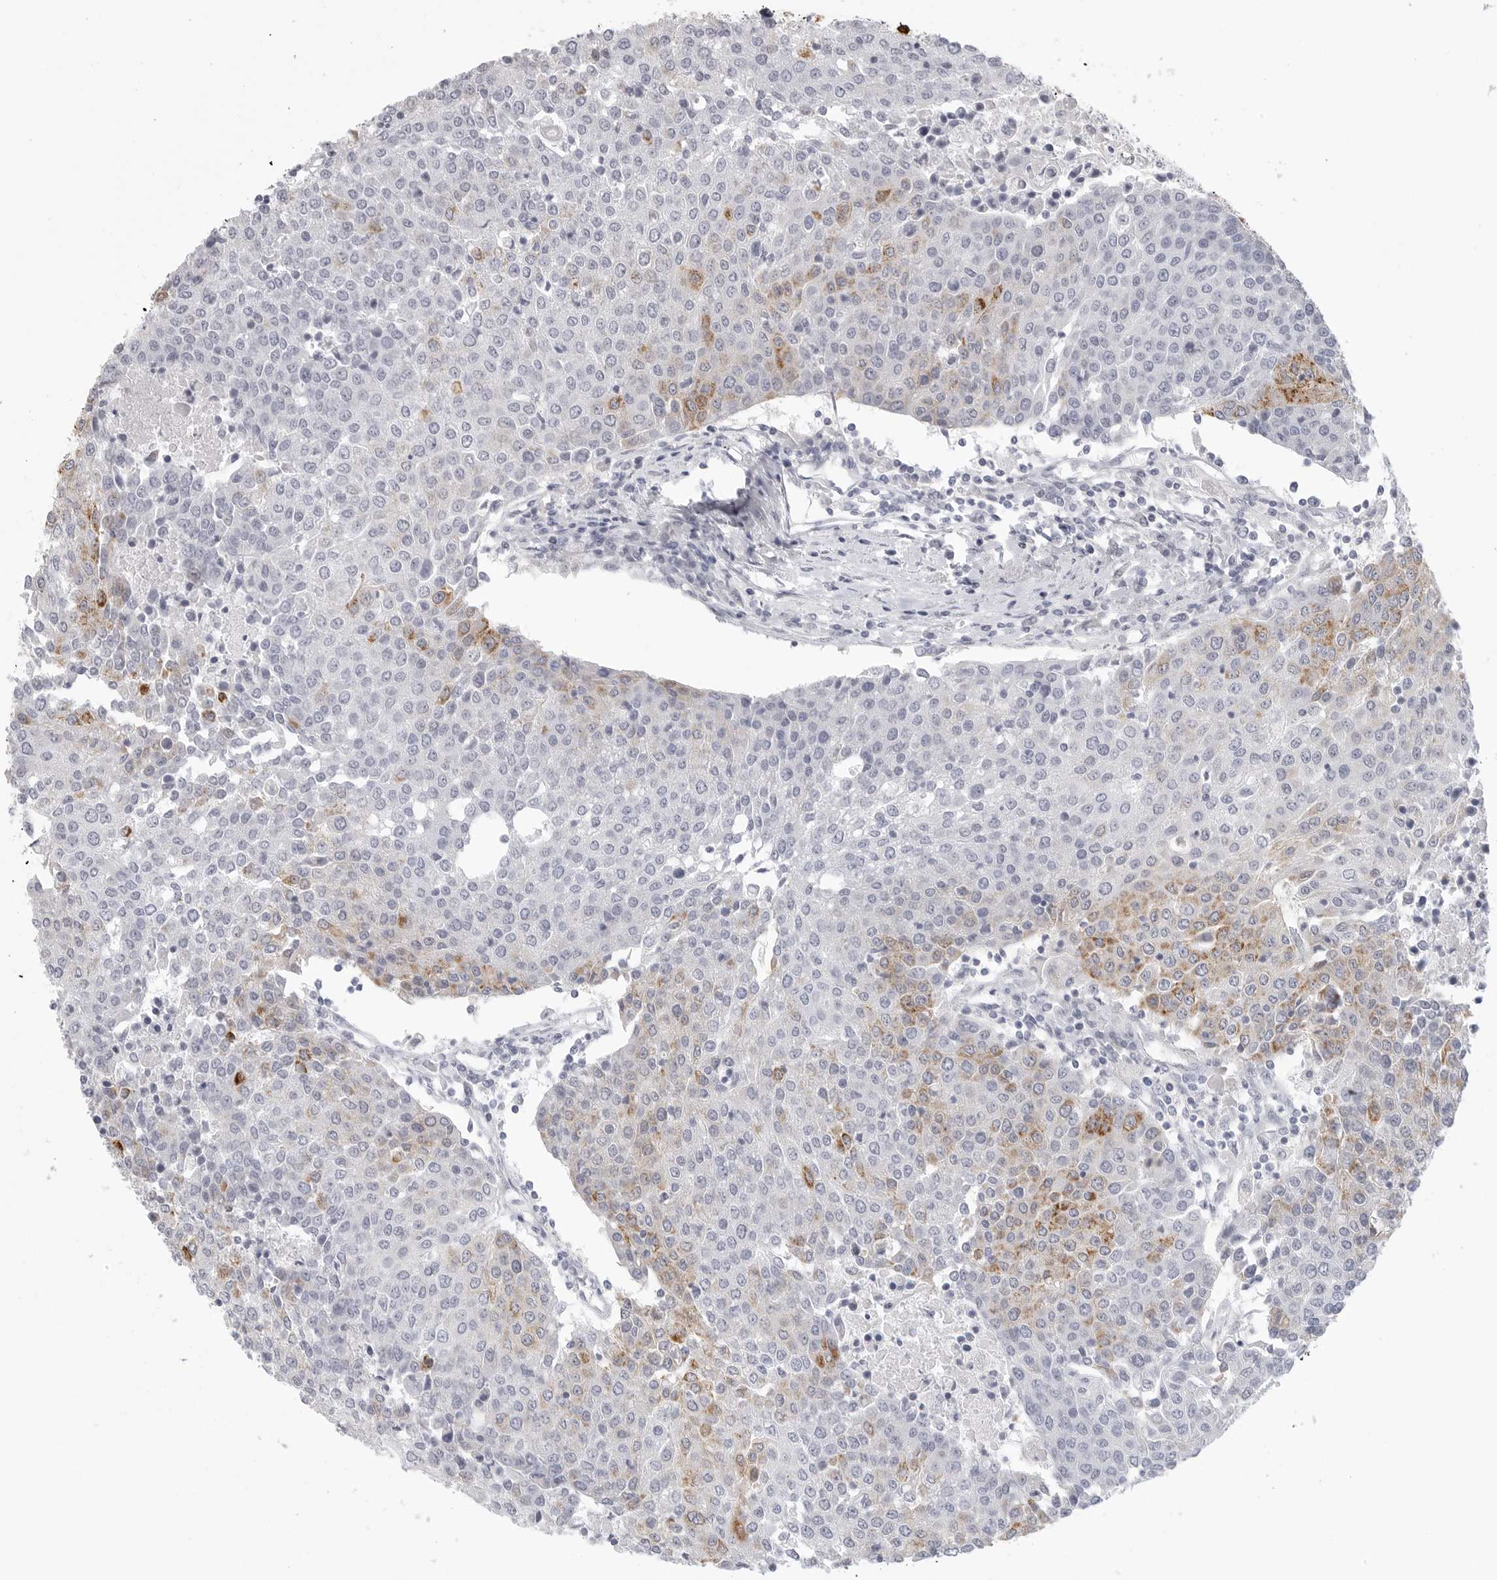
{"staining": {"intensity": "moderate", "quantity": "25%-75%", "location": "cytoplasmic/membranous"}, "tissue": "urothelial cancer", "cell_type": "Tumor cells", "image_type": "cancer", "snomed": [{"axis": "morphology", "description": "Urothelial carcinoma, High grade"}, {"axis": "topography", "description": "Urinary bladder"}], "caption": "Urothelial carcinoma (high-grade) stained for a protein displays moderate cytoplasmic/membranous positivity in tumor cells. The protein of interest is stained brown, and the nuclei are stained in blue (DAB IHC with brightfield microscopy, high magnification).", "gene": "HMGCS2", "patient": {"sex": "female", "age": 85}}